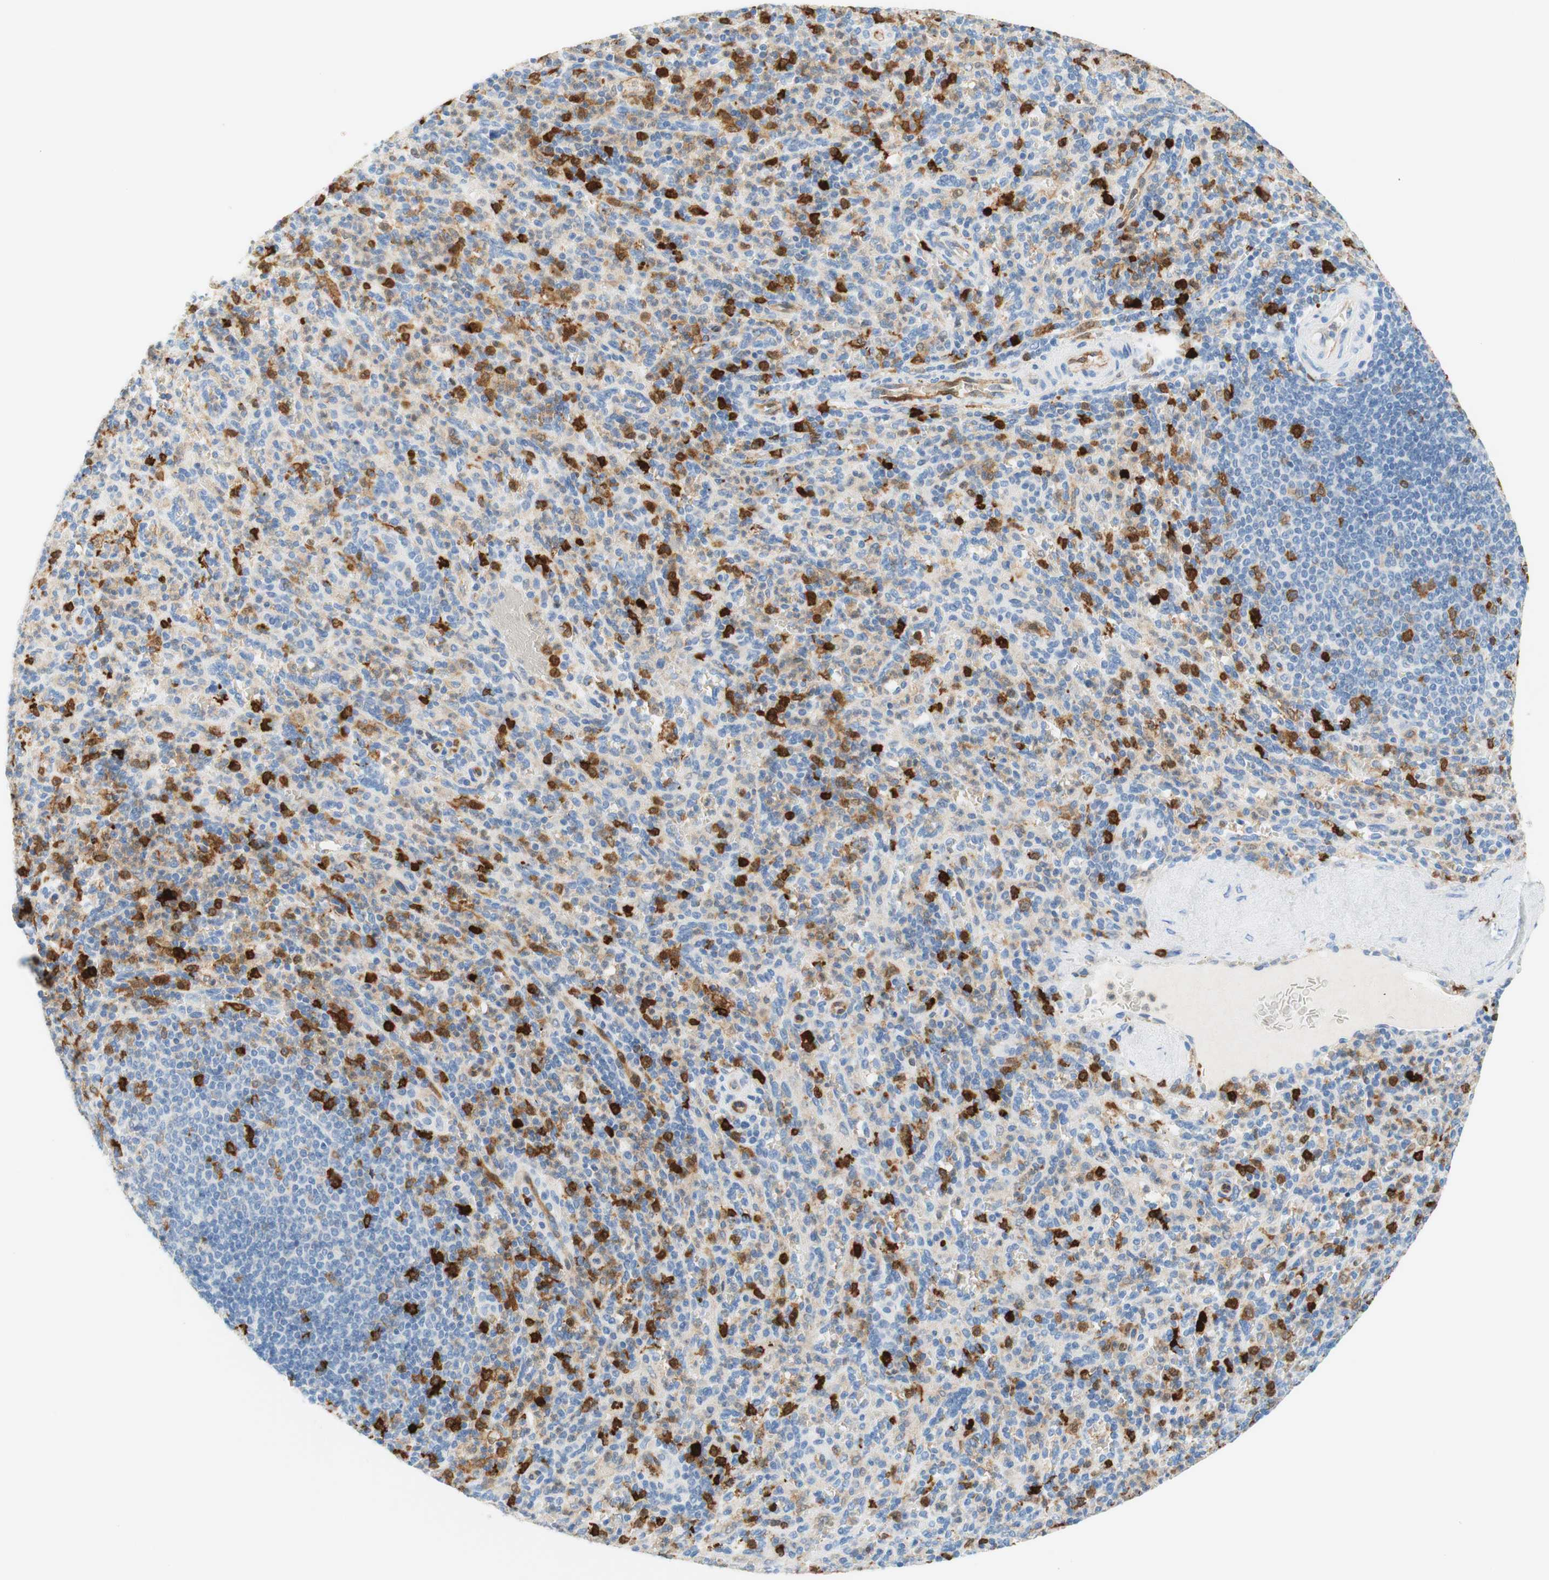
{"staining": {"intensity": "strong", "quantity": "25%-75%", "location": "cytoplasmic/membranous,nuclear"}, "tissue": "spleen", "cell_type": "Cells in red pulp", "image_type": "normal", "snomed": [{"axis": "morphology", "description": "Normal tissue, NOS"}, {"axis": "topography", "description": "Spleen"}], "caption": "Human spleen stained for a protein (brown) demonstrates strong cytoplasmic/membranous,nuclear positive expression in about 25%-75% of cells in red pulp.", "gene": "STMN1", "patient": {"sex": "male", "age": 36}}